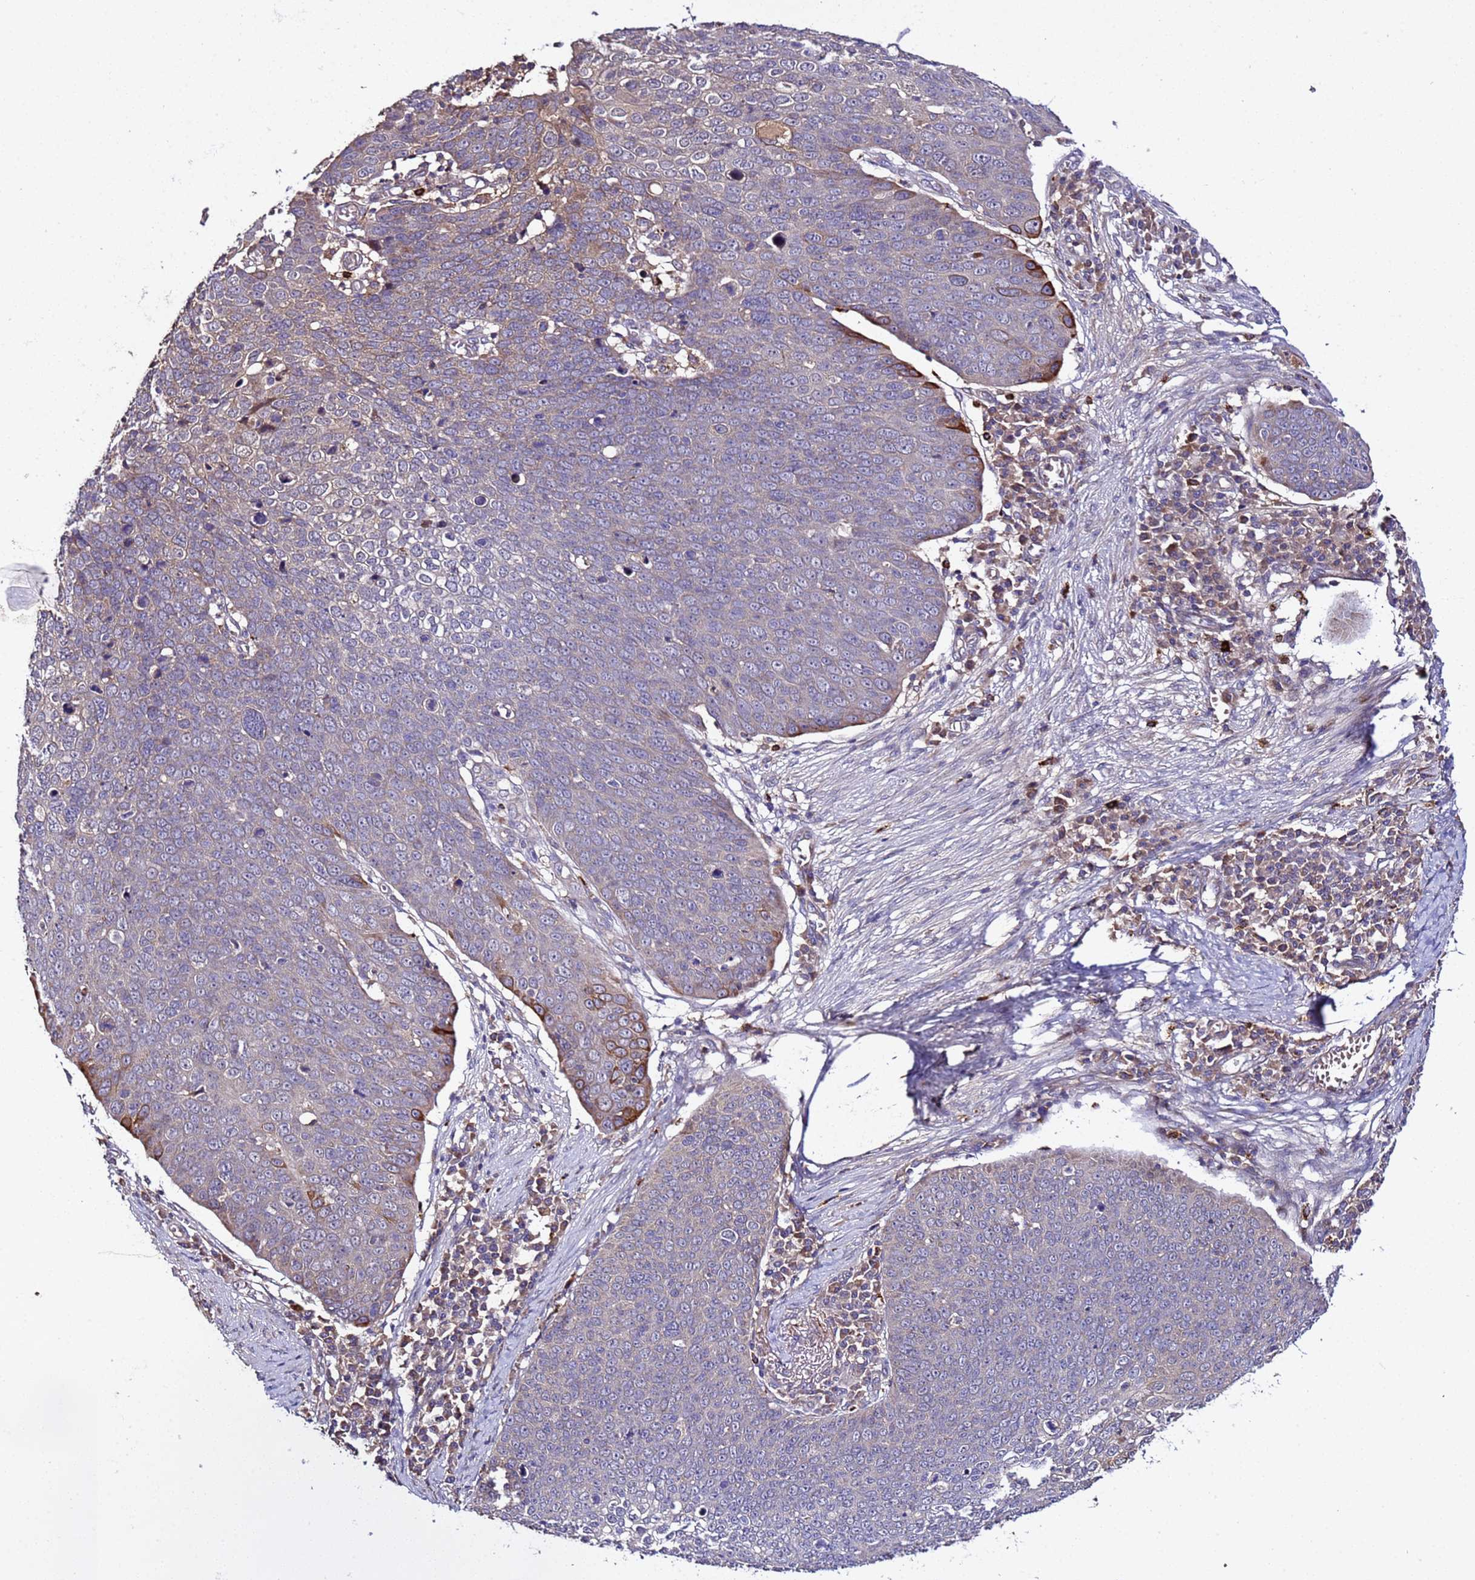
{"staining": {"intensity": "moderate", "quantity": "<25%", "location": "cytoplasmic/membranous"}, "tissue": "skin cancer", "cell_type": "Tumor cells", "image_type": "cancer", "snomed": [{"axis": "morphology", "description": "Squamous cell carcinoma, NOS"}, {"axis": "topography", "description": "Skin"}], "caption": "Squamous cell carcinoma (skin) tissue shows moderate cytoplasmic/membranous expression in approximately <25% of tumor cells, visualized by immunohistochemistry.", "gene": "PLXDC2", "patient": {"sex": "male", "age": 71}}